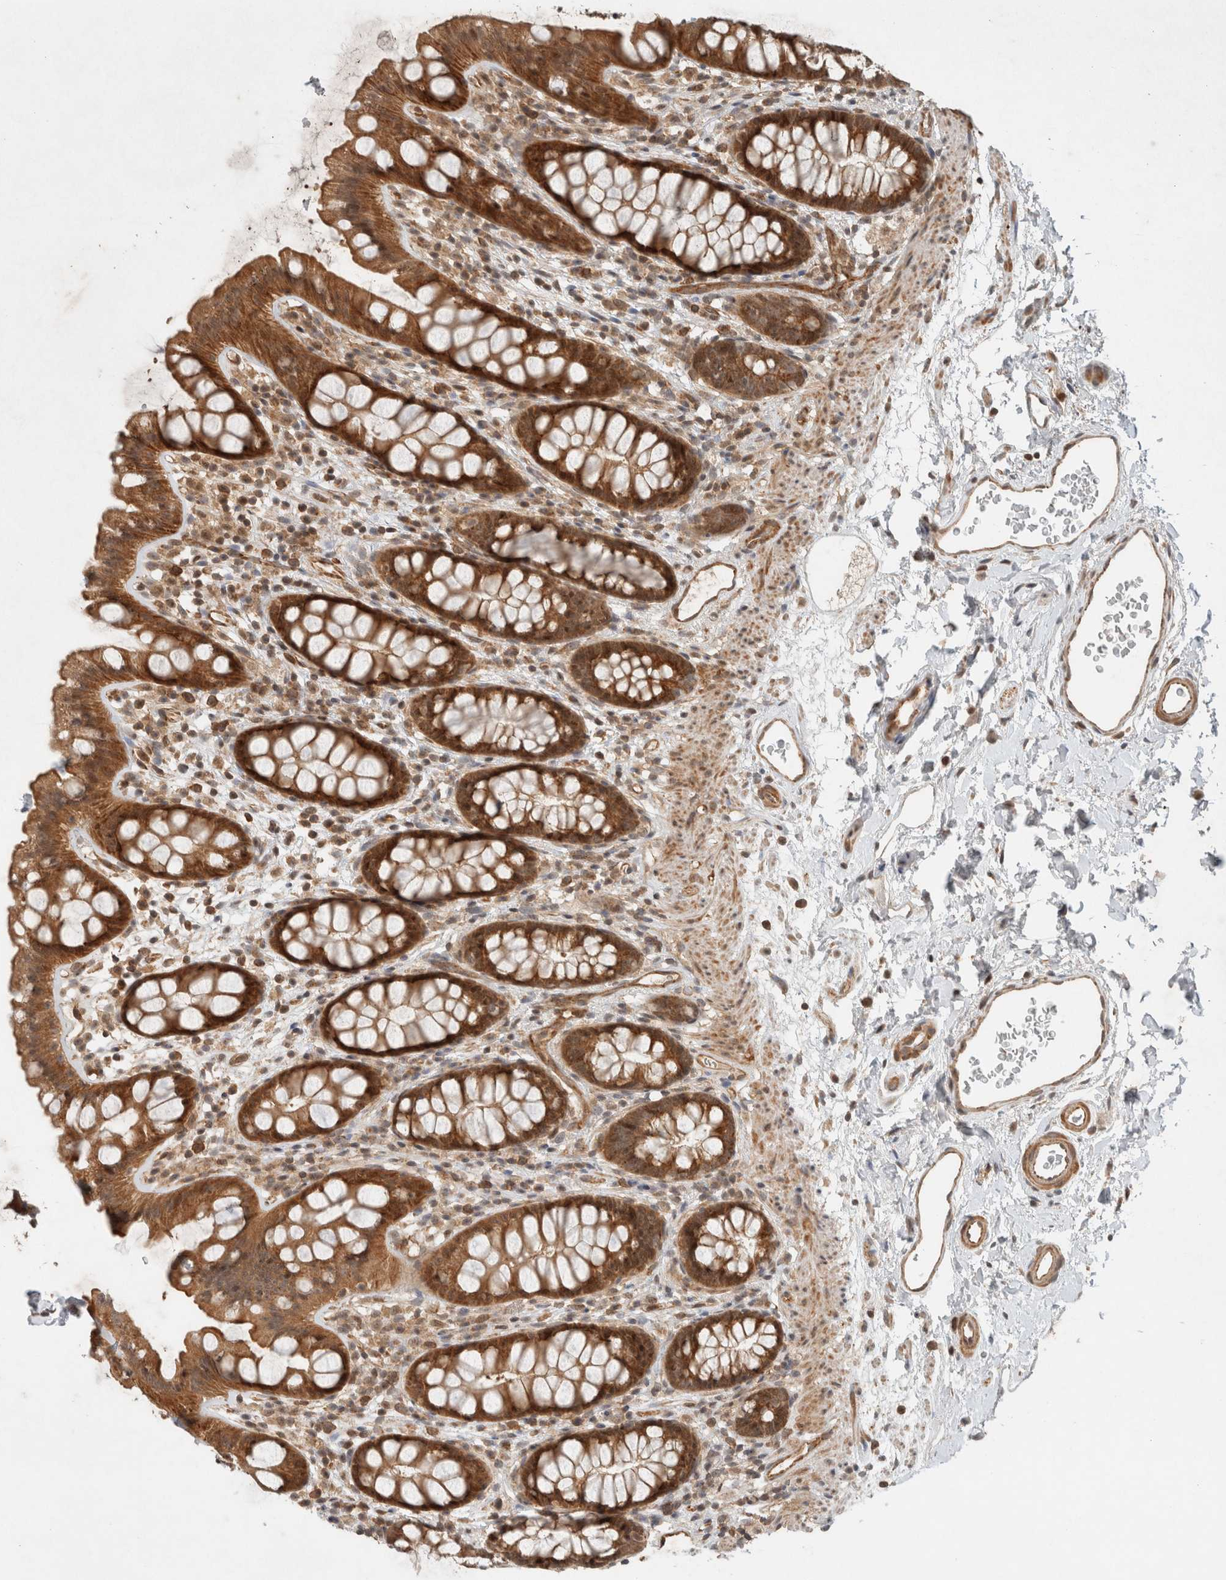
{"staining": {"intensity": "strong", "quantity": ">75%", "location": "cytoplasmic/membranous"}, "tissue": "rectum", "cell_type": "Glandular cells", "image_type": "normal", "snomed": [{"axis": "morphology", "description": "Normal tissue, NOS"}, {"axis": "topography", "description": "Rectum"}], "caption": "Protein expression by immunohistochemistry displays strong cytoplasmic/membranous staining in about >75% of glandular cells in benign rectum. (DAB (3,3'-diaminobenzidine) = brown stain, brightfield microscopy at high magnification).", "gene": "CAAP1", "patient": {"sex": "female", "age": 65}}